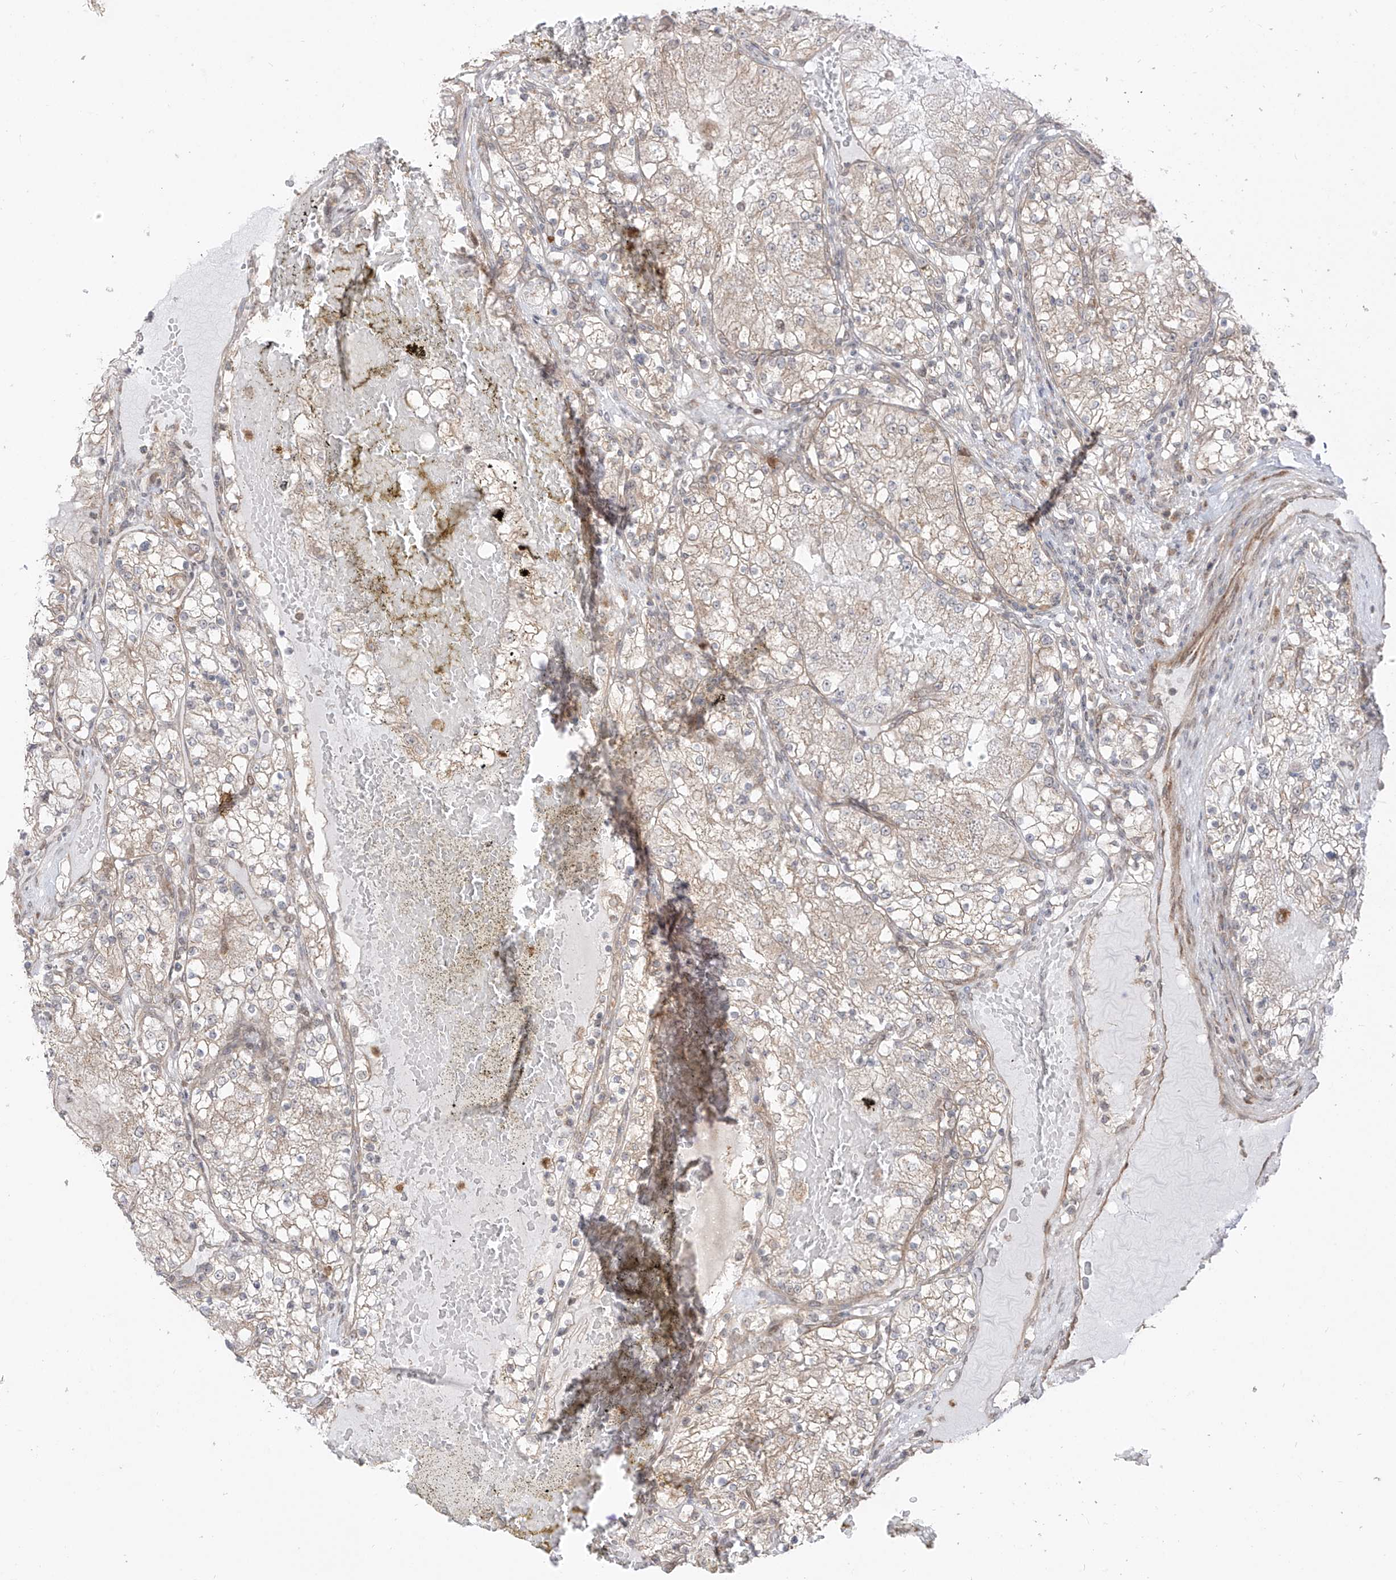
{"staining": {"intensity": "negative", "quantity": "none", "location": "none"}, "tissue": "renal cancer", "cell_type": "Tumor cells", "image_type": "cancer", "snomed": [{"axis": "morphology", "description": "Normal tissue, NOS"}, {"axis": "morphology", "description": "Adenocarcinoma, NOS"}, {"axis": "topography", "description": "Kidney"}], "caption": "Immunohistochemical staining of human renal cancer exhibits no significant positivity in tumor cells. The staining is performed using DAB brown chromogen with nuclei counter-stained in using hematoxylin.", "gene": "PDE11A", "patient": {"sex": "male", "age": 68}}